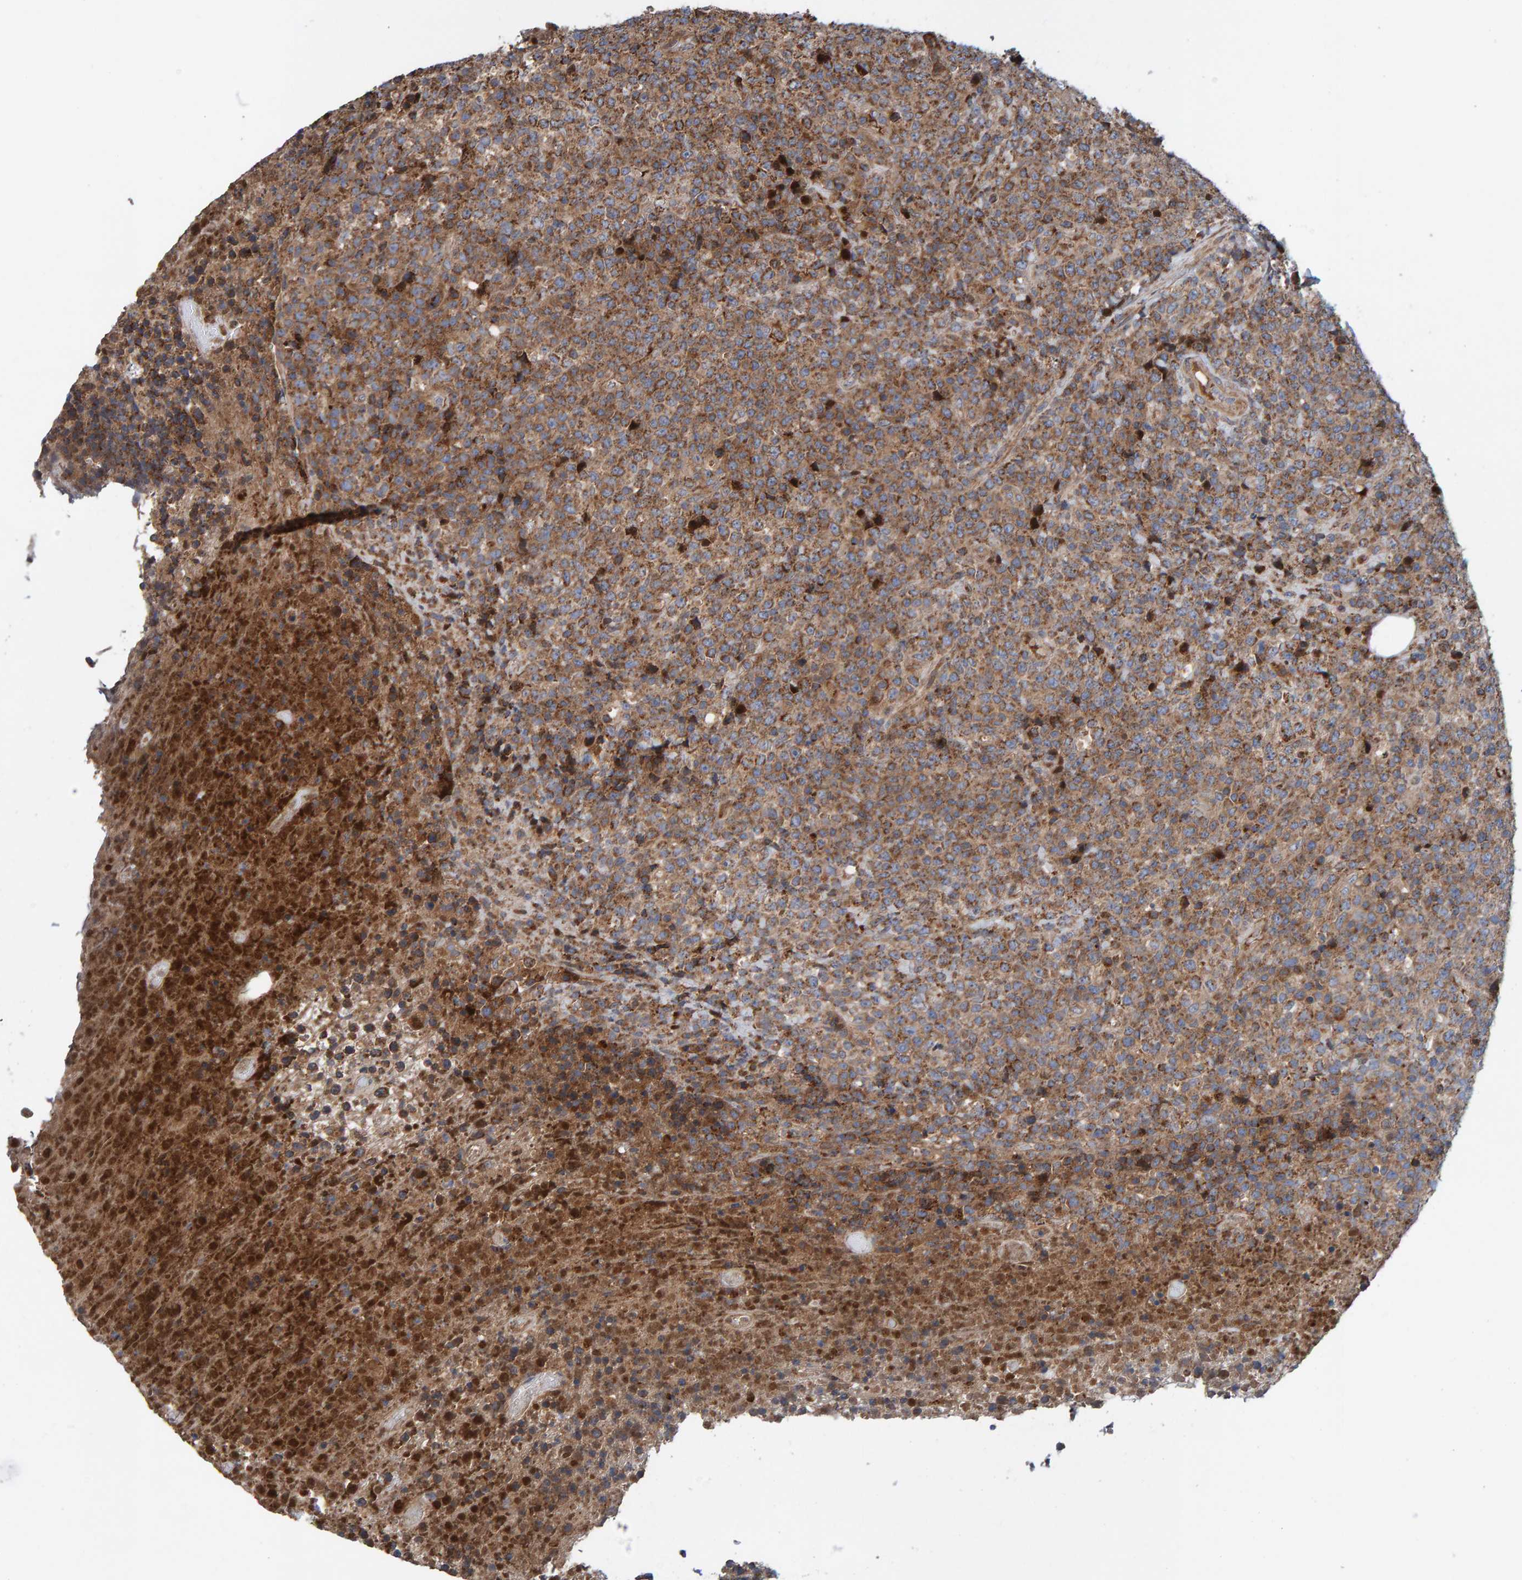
{"staining": {"intensity": "weak", "quantity": ">75%", "location": "cytoplasmic/membranous"}, "tissue": "lymphoma", "cell_type": "Tumor cells", "image_type": "cancer", "snomed": [{"axis": "morphology", "description": "Malignant lymphoma, non-Hodgkin's type, High grade"}, {"axis": "topography", "description": "Lymph node"}], "caption": "Protein analysis of lymphoma tissue reveals weak cytoplasmic/membranous staining in approximately >75% of tumor cells.", "gene": "KIAA0753", "patient": {"sex": "male", "age": 13}}